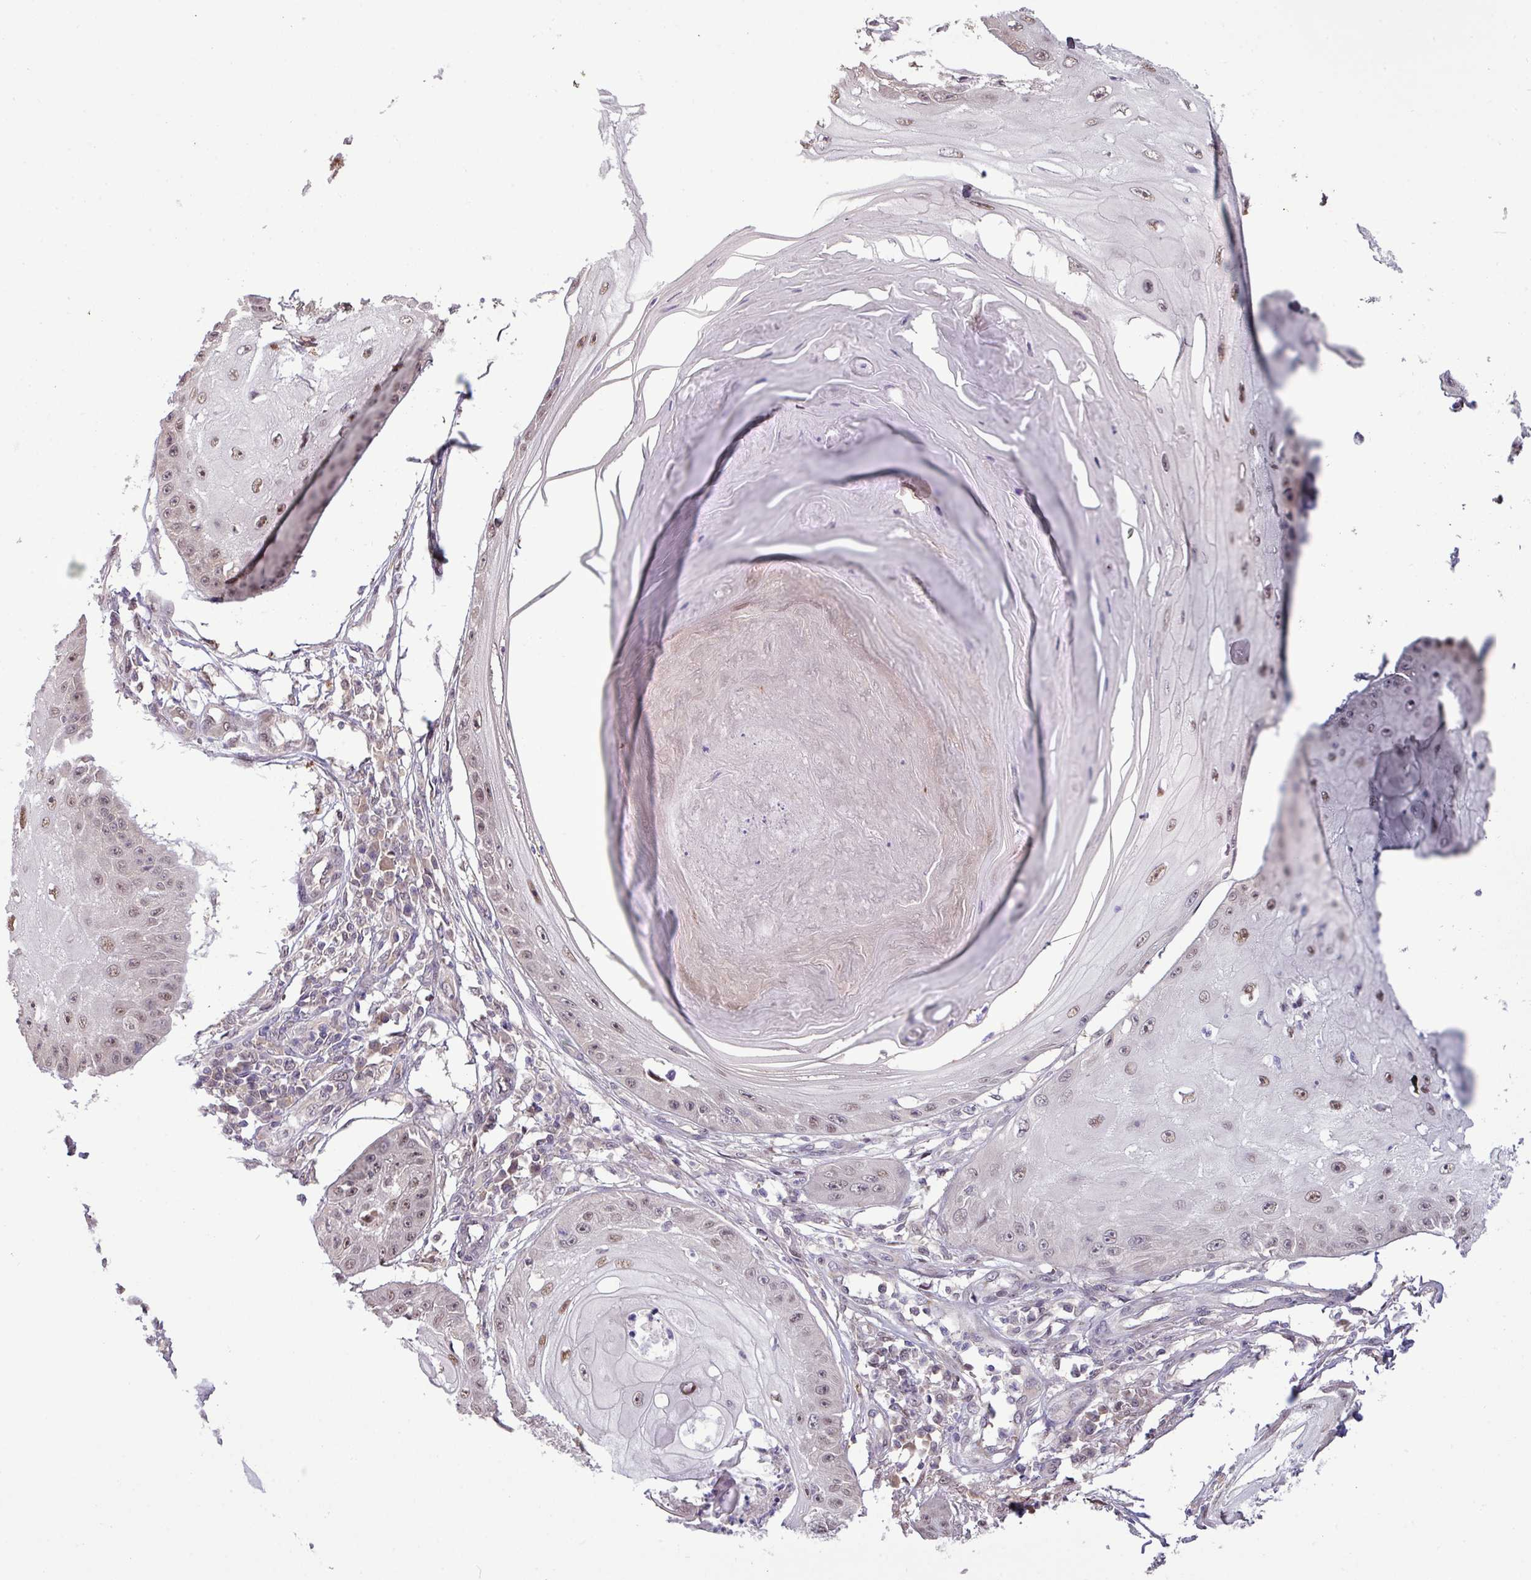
{"staining": {"intensity": "weak", "quantity": "25%-75%", "location": "nuclear"}, "tissue": "skin cancer", "cell_type": "Tumor cells", "image_type": "cancer", "snomed": [{"axis": "morphology", "description": "Squamous cell carcinoma, NOS"}, {"axis": "topography", "description": "Skin"}], "caption": "A high-resolution image shows immunohistochemistry (IHC) staining of squamous cell carcinoma (skin), which displays weak nuclear staining in approximately 25%-75% of tumor cells.", "gene": "RIPPLY1", "patient": {"sex": "male", "age": 70}}